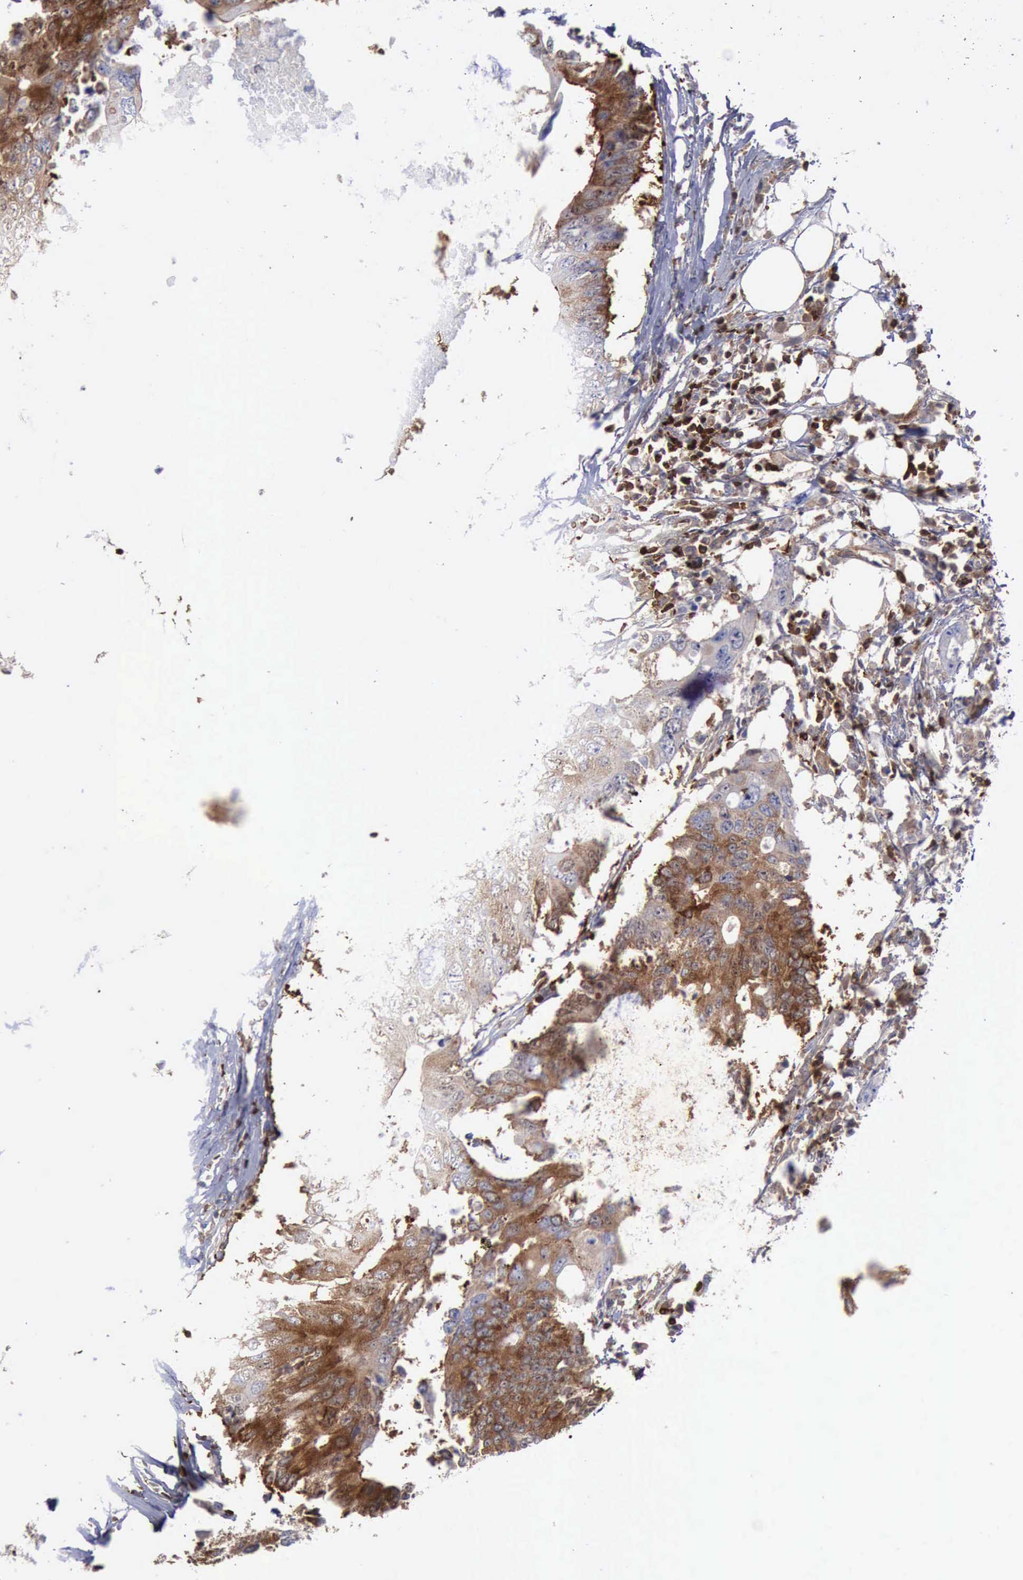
{"staining": {"intensity": "moderate", "quantity": ">75%", "location": "cytoplasmic/membranous"}, "tissue": "colorectal cancer", "cell_type": "Tumor cells", "image_type": "cancer", "snomed": [{"axis": "morphology", "description": "Adenocarcinoma, NOS"}, {"axis": "topography", "description": "Colon"}], "caption": "A brown stain highlights moderate cytoplasmic/membranous expression of a protein in human adenocarcinoma (colorectal) tumor cells.", "gene": "PDCD4", "patient": {"sex": "male", "age": 71}}